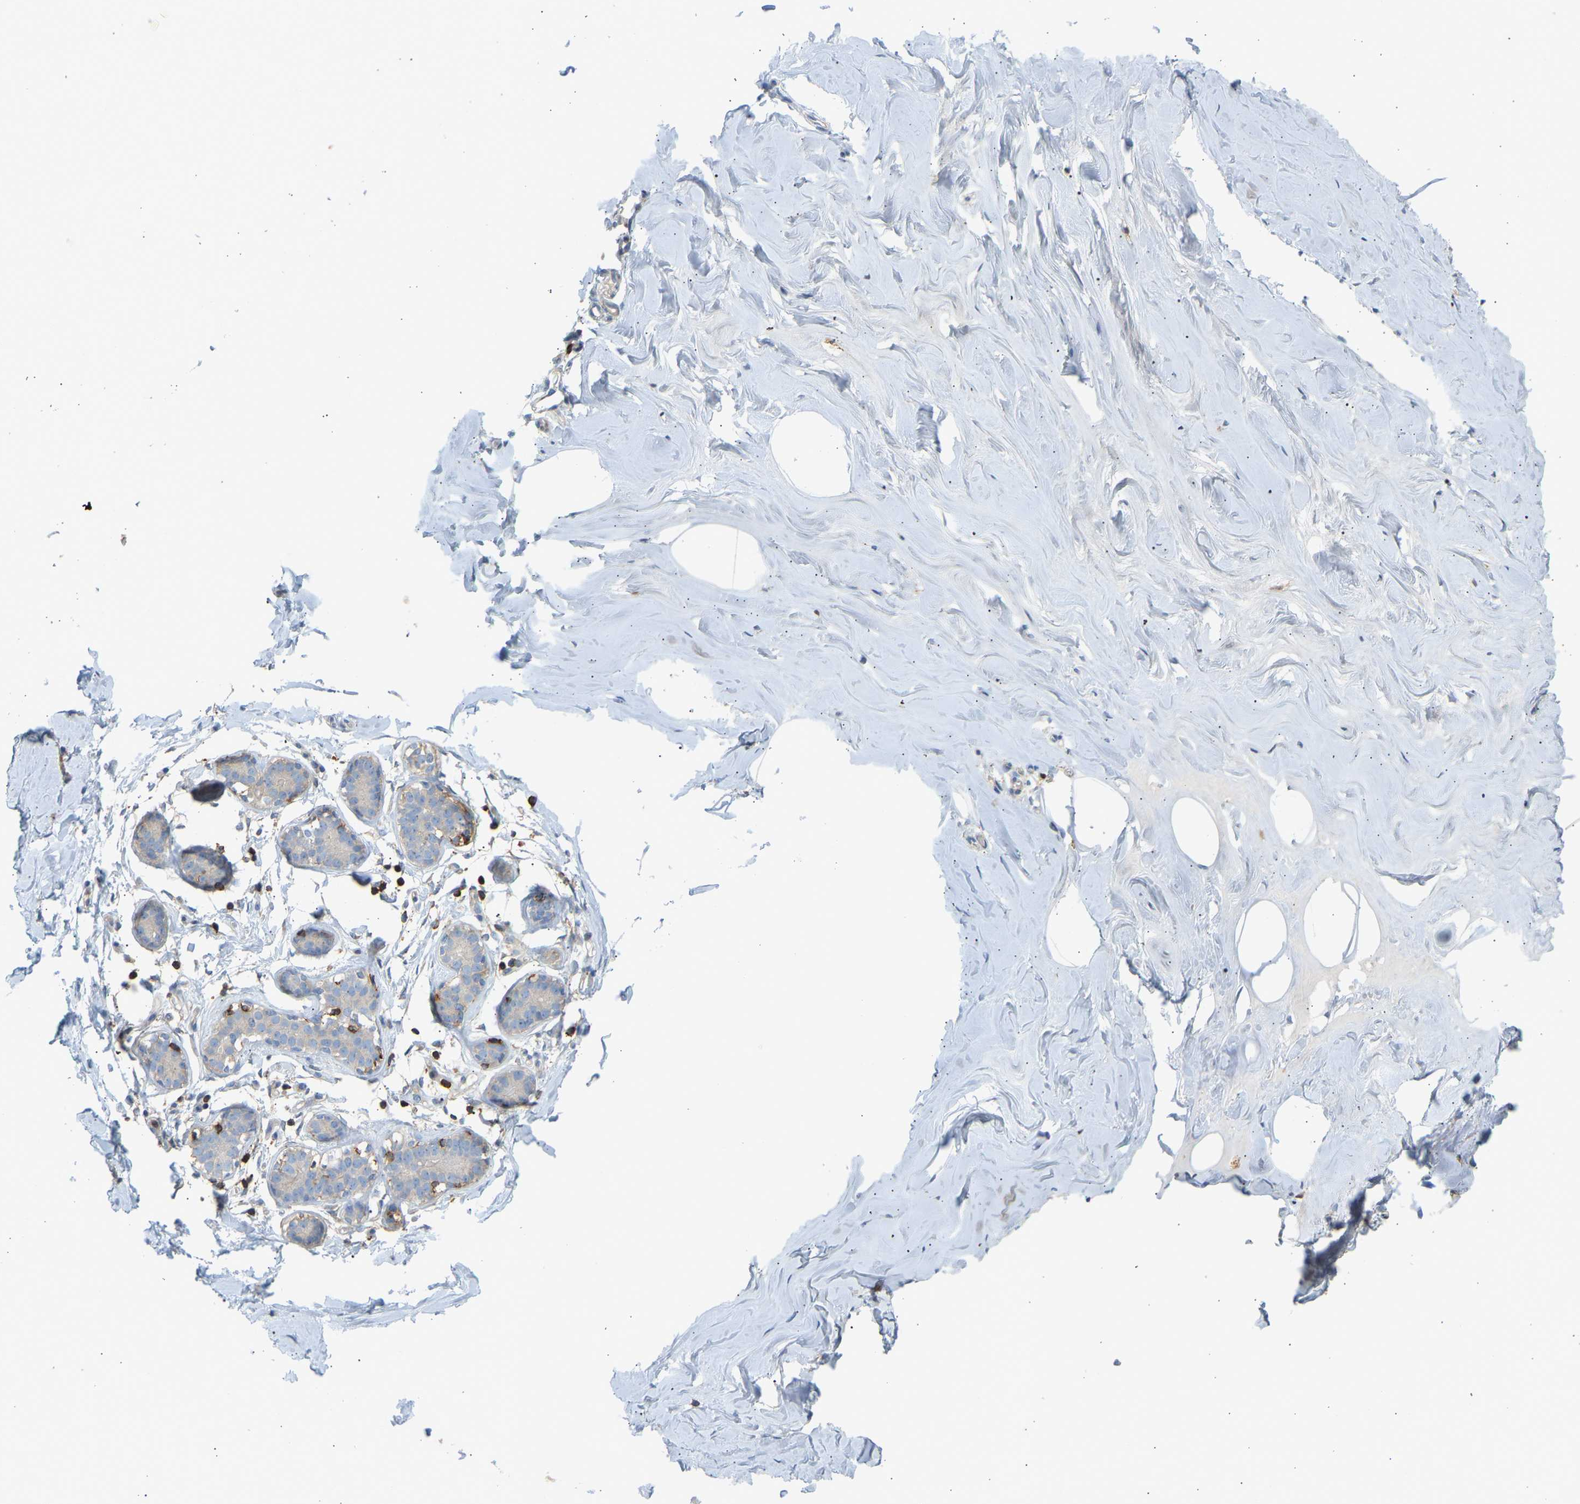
{"staining": {"intensity": "negative", "quantity": "none", "location": "none"}, "tissue": "adipose tissue", "cell_type": "Adipocytes", "image_type": "normal", "snomed": [{"axis": "morphology", "description": "Normal tissue, NOS"}, {"axis": "morphology", "description": "Fibrosis, NOS"}, {"axis": "topography", "description": "Breast"}, {"axis": "topography", "description": "Adipose tissue"}], "caption": "Immunohistochemical staining of unremarkable adipose tissue reveals no significant positivity in adipocytes. (Stains: DAB immunohistochemistry (IHC) with hematoxylin counter stain, Microscopy: brightfield microscopy at high magnification).", "gene": "FNBP1", "patient": {"sex": "female", "age": 39}}